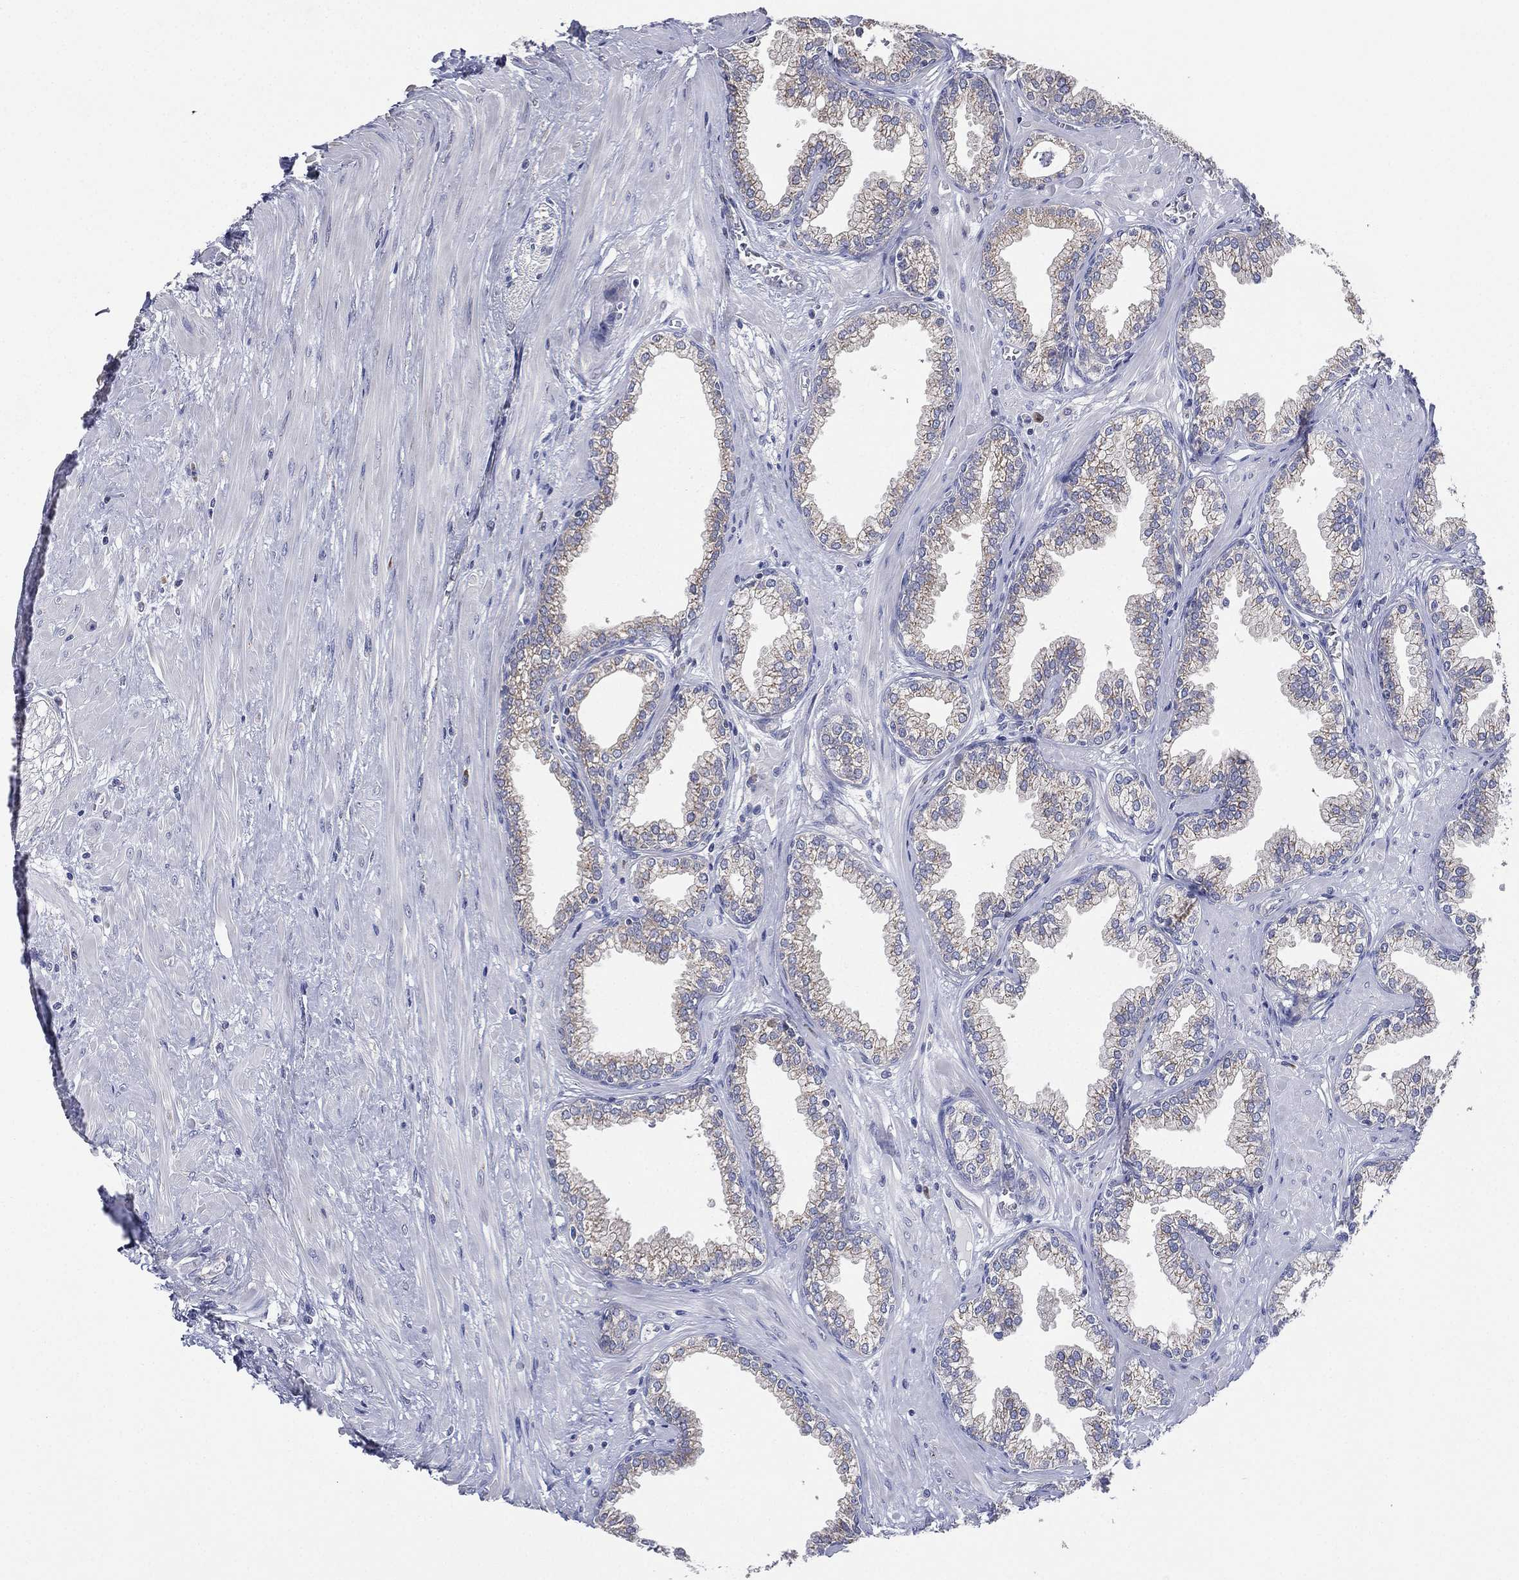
{"staining": {"intensity": "moderate", "quantity": "<25%", "location": "cytoplasmic/membranous"}, "tissue": "prostate", "cell_type": "Glandular cells", "image_type": "normal", "snomed": [{"axis": "morphology", "description": "Normal tissue, NOS"}, {"axis": "topography", "description": "Prostate"}], "caption": "A low amount of moderate cytoplasmic/membranous staining is appreciated in about <25% of glandular cells in benign prostate. The protein of interest is stained brown, and the nuclei are stained in blue (DAB (3,3'-diaminobenzidine) IHC with brightfield microscopy, high magnification).", "gene": "ATP8A2", "patient": {"sex": "male", "age": 64}}